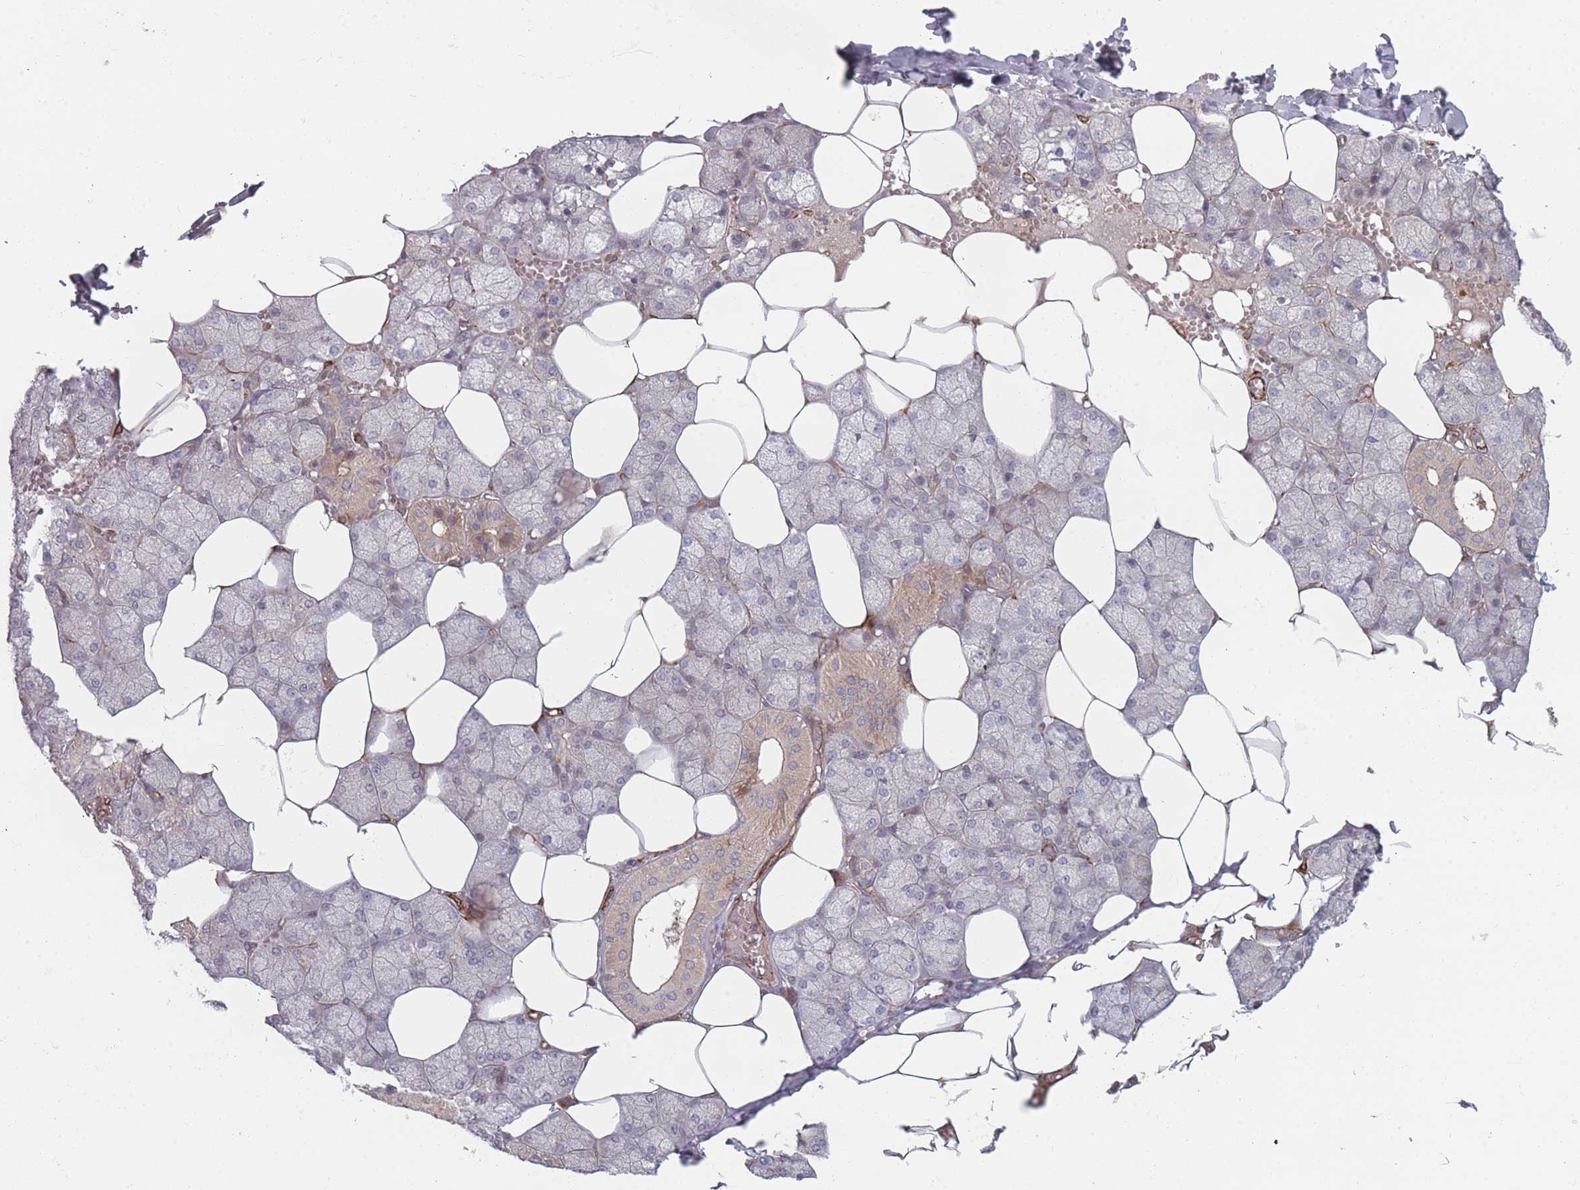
{"staining": {"intensity": "moderate", "quantity": "<25%", "location": "cytoplasmic/membranous"}, "tissue": "salivary gland", "cell_type": "Glandular cells", "image_type": "normal", "snomed": [{"axis": "morphology", "description": "Normal tissue, NOS"}, {"axis": "topography", "description": "Salivary gland"}], "caption": "An image showing moderate cytoplasmic/membranous expression in approximately <25% of glandular cells in unremarkable salivary gland, as visualized by brown immunohistochemical staining.", "gene": "EEF1AKMT2", "patient": {"sex": "male", "age": 62}}